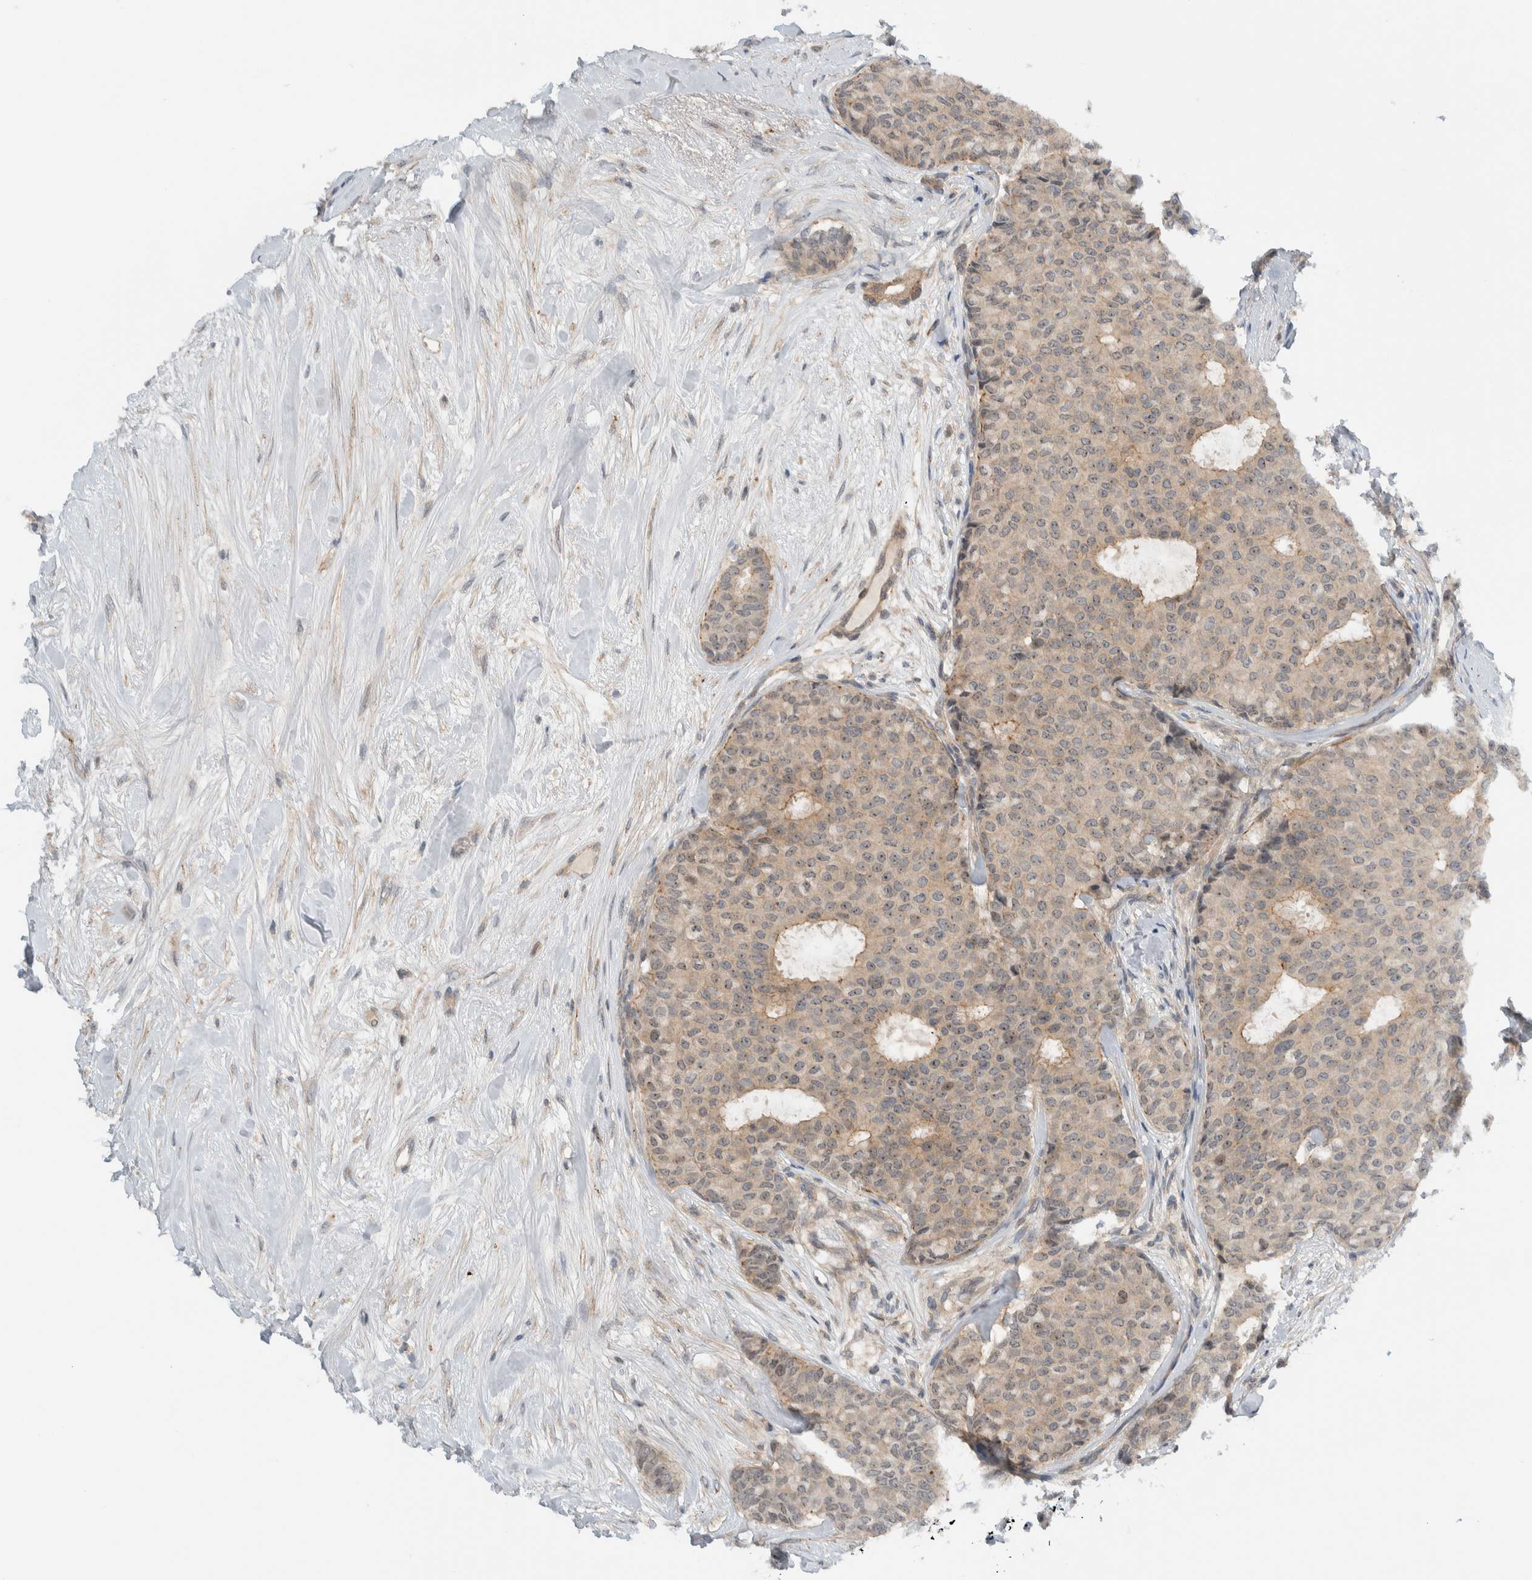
{"staining": {"intensity": "weak", "quantity": ">75%", "location": "cytoplasmic/membranous,nuclear"}, "tissue": "breast cancer", "cell_type": "Tumor cells", "image_type": "cancer", "snomed": [{"axis": "morphology", "description": "Duct carcinoma"}, {"axis": "topography", "description": "Breast"}], "caption": "The micrograph demonstrates immunohistochemical staining of intraductal carcinoma (breast). There is weak cytoplasmic/membranous and nuclear positivity is appreciated in approximately >75% of tumor cells. Using DAB (3,3'-diaminobenzidine) (brown) and hematoxylin (blue) stains, captured at high magnification using brightfield microscopy.", "gene": "MPRIP", "patient": {"sex": "female", "age": 75}}